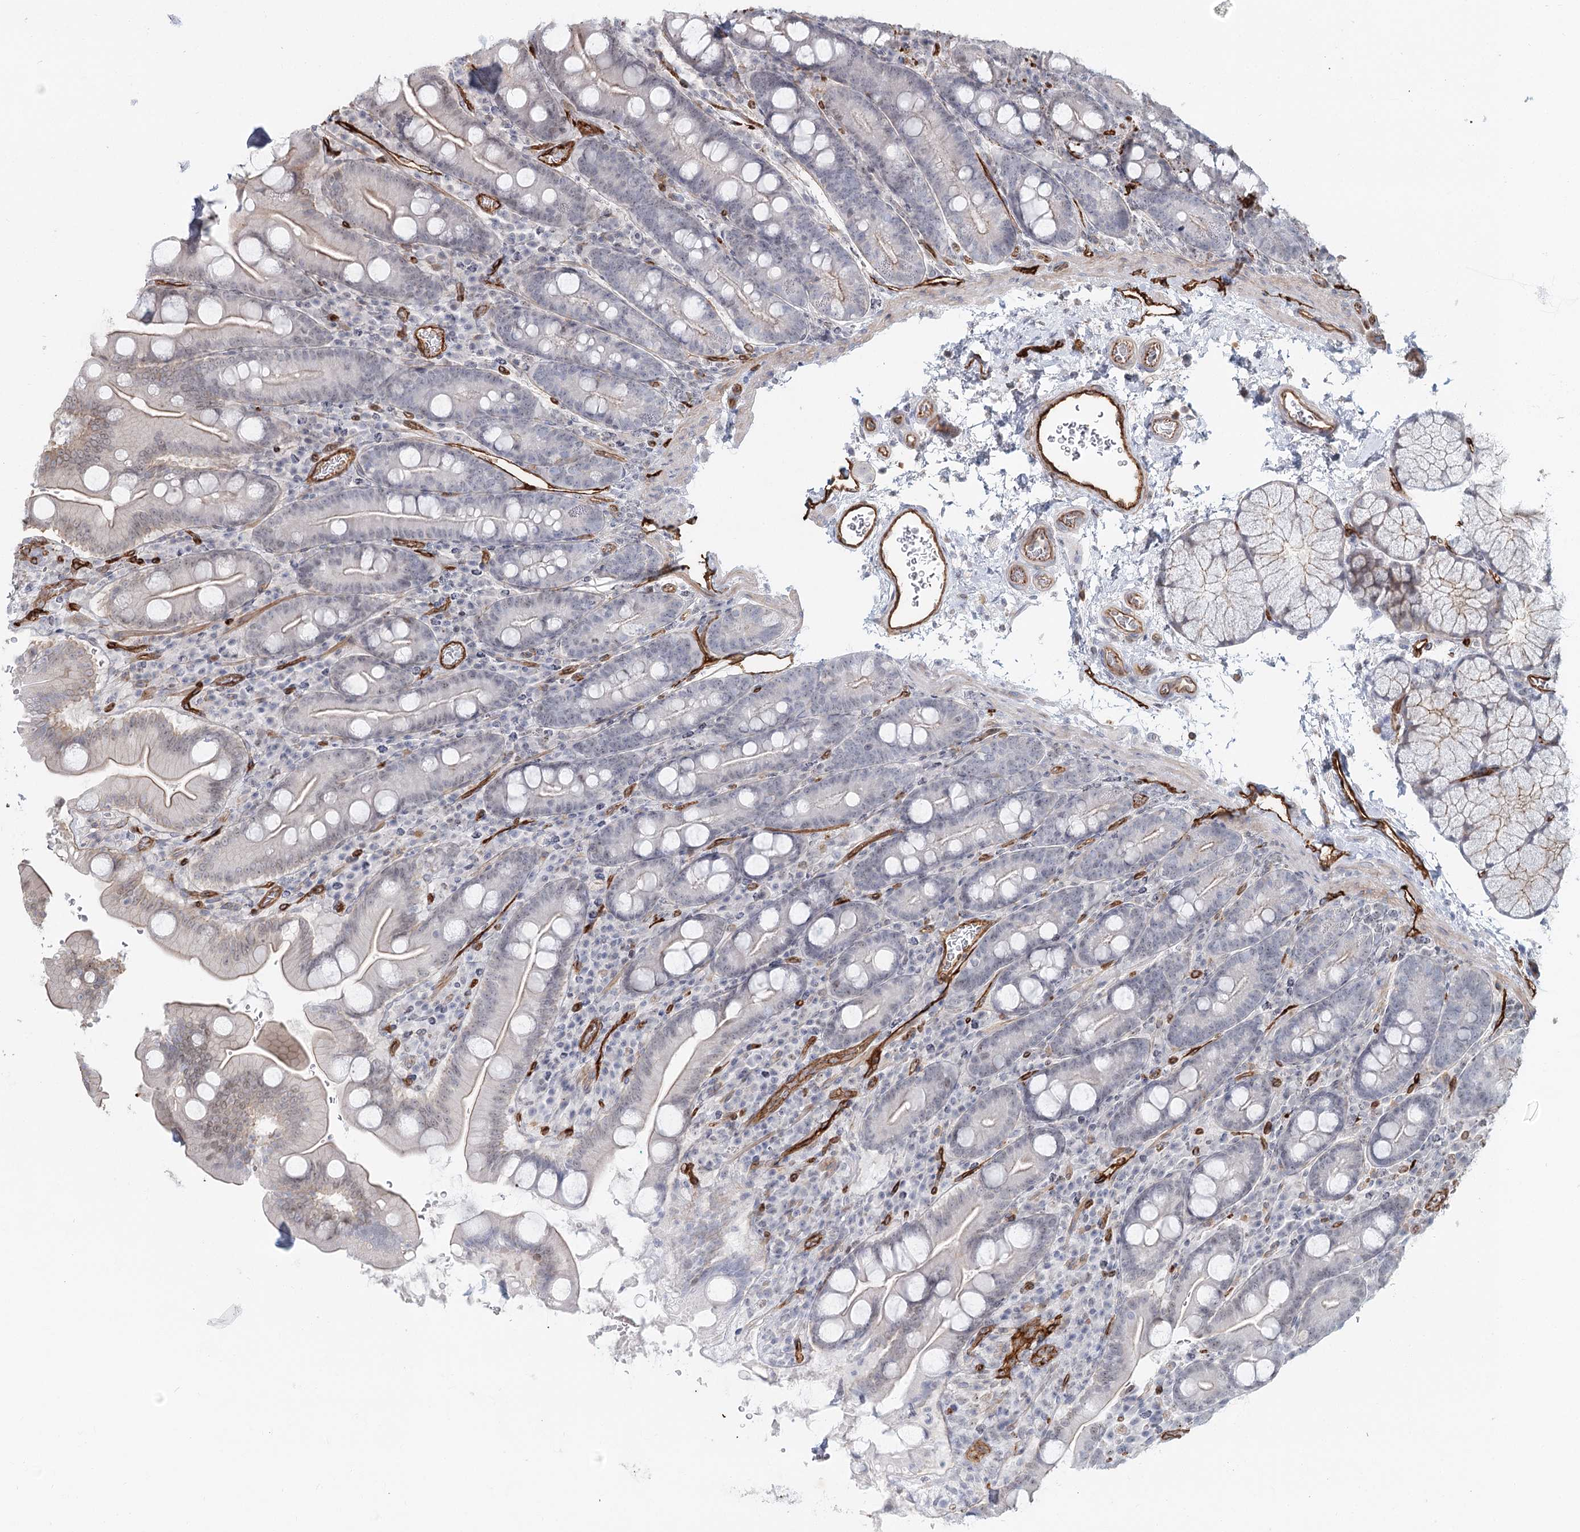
{"staining": {"intensity": "moderate", "quantity": "<25%", "location": "cytoplasmic/membranous"}, "tissue": "duodenum", "cell_type": "Glandular cells", "image_type": "normal", "snomed": [{"axis": "morphology", "description": "Normal tissue, NOS"}, {"axis": "topography", "description": "Duodenum"}], "caption": "Protein positivity by immunohistochemistry demonstrates moderate cytoplasmic/membranous positivity in approximately <25% of glandular cells in unremarkable duodenum. (DAB = brown stain, brightfield microscopy at high magnification).", "gene": "ZFYVE28", "patient": {"sex": "male", "age": 35}}